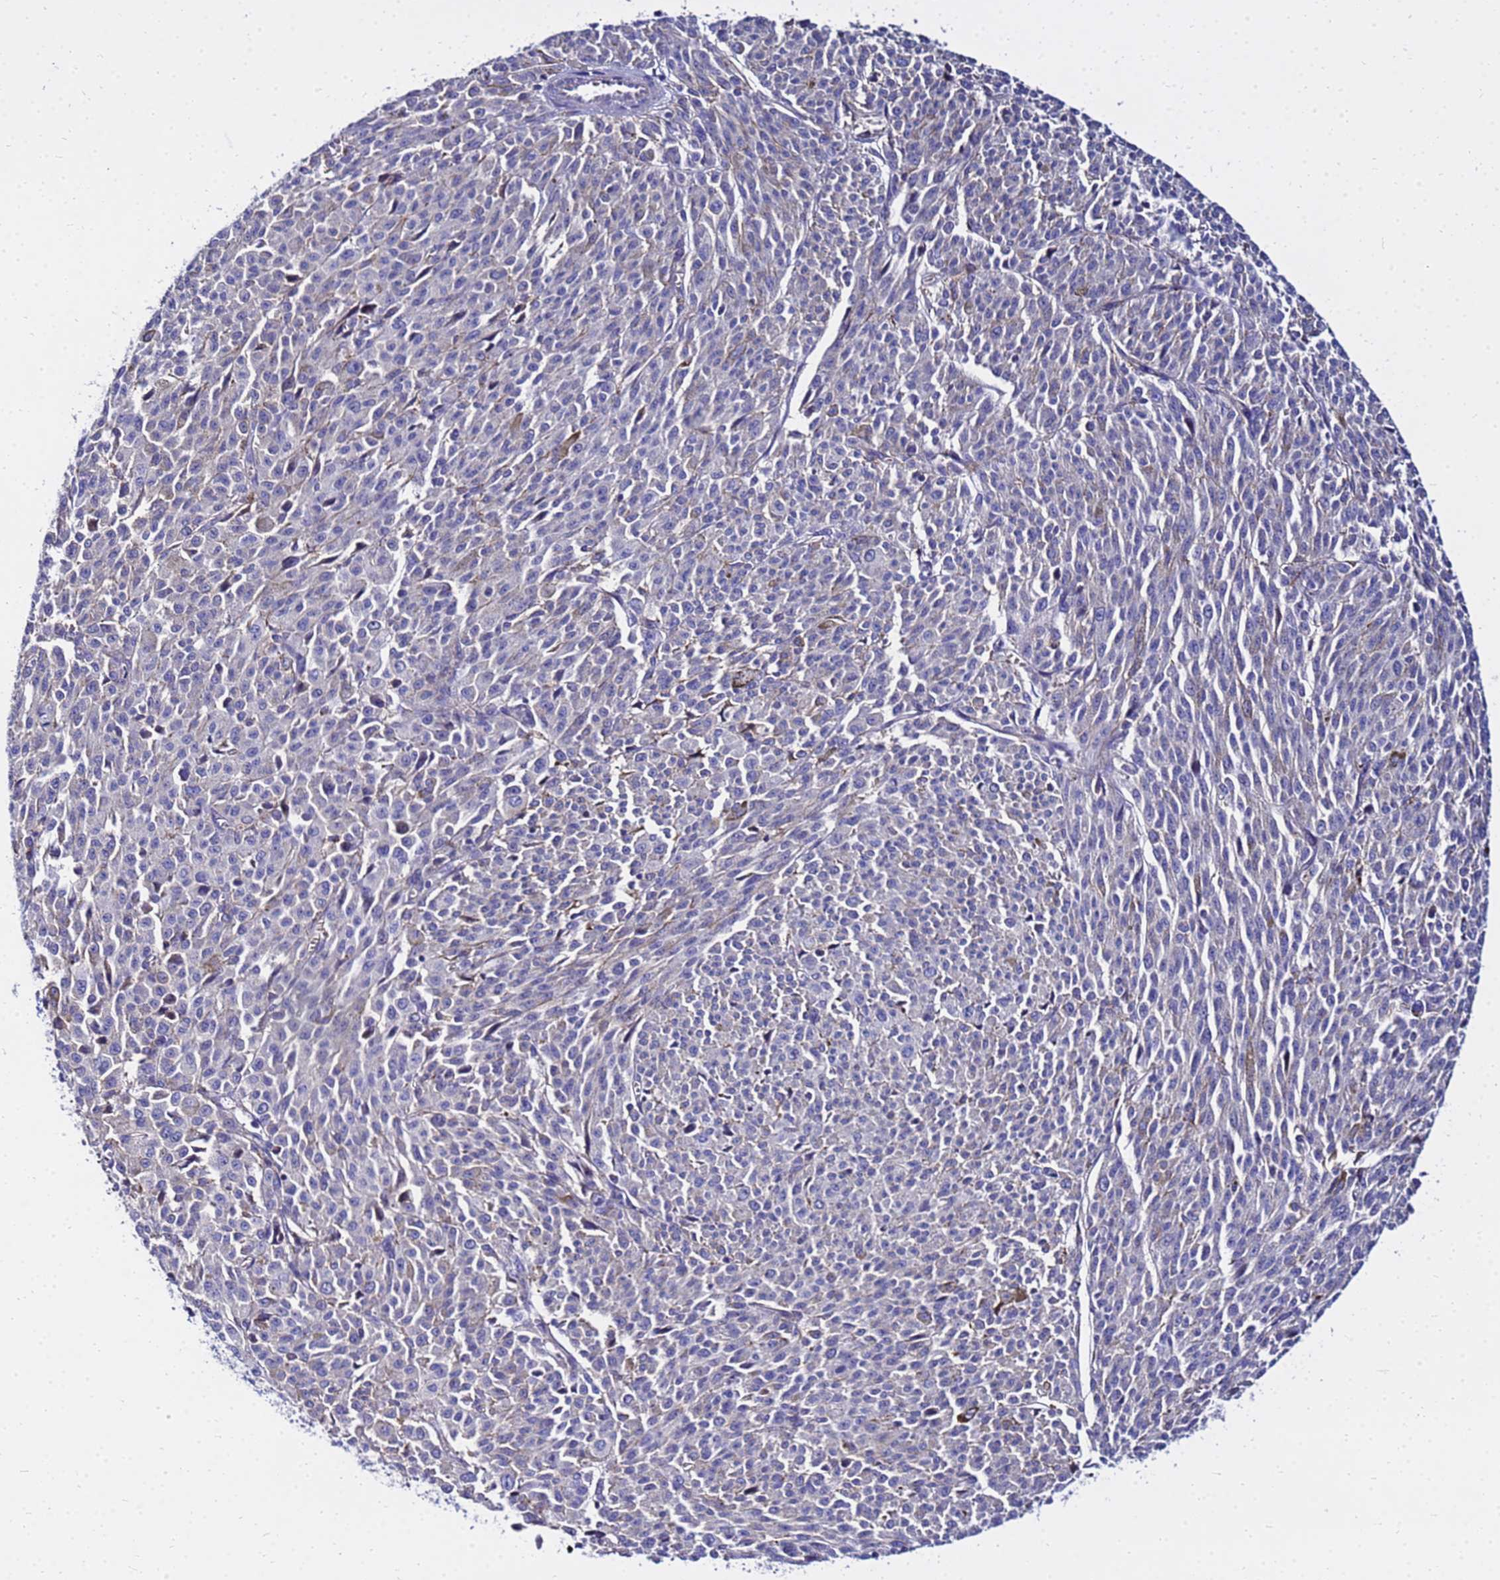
{"staining": {"intensity": "negative", "quantity": "none", "location": "none"}, "tissue": "melanoma", "cell_type": "Tumor cells", "image_type": "cancer", "snomed": [{"axis": "morphology", "description": "Malignant melanoma, NOS"}, {"axis": "topography", "description": "Skin"}], "caption": "There is no significant expression in tumor cells of malignant melanoma.", "gene": "HERC5", "patient": {"sex": "female", "age": 52}}